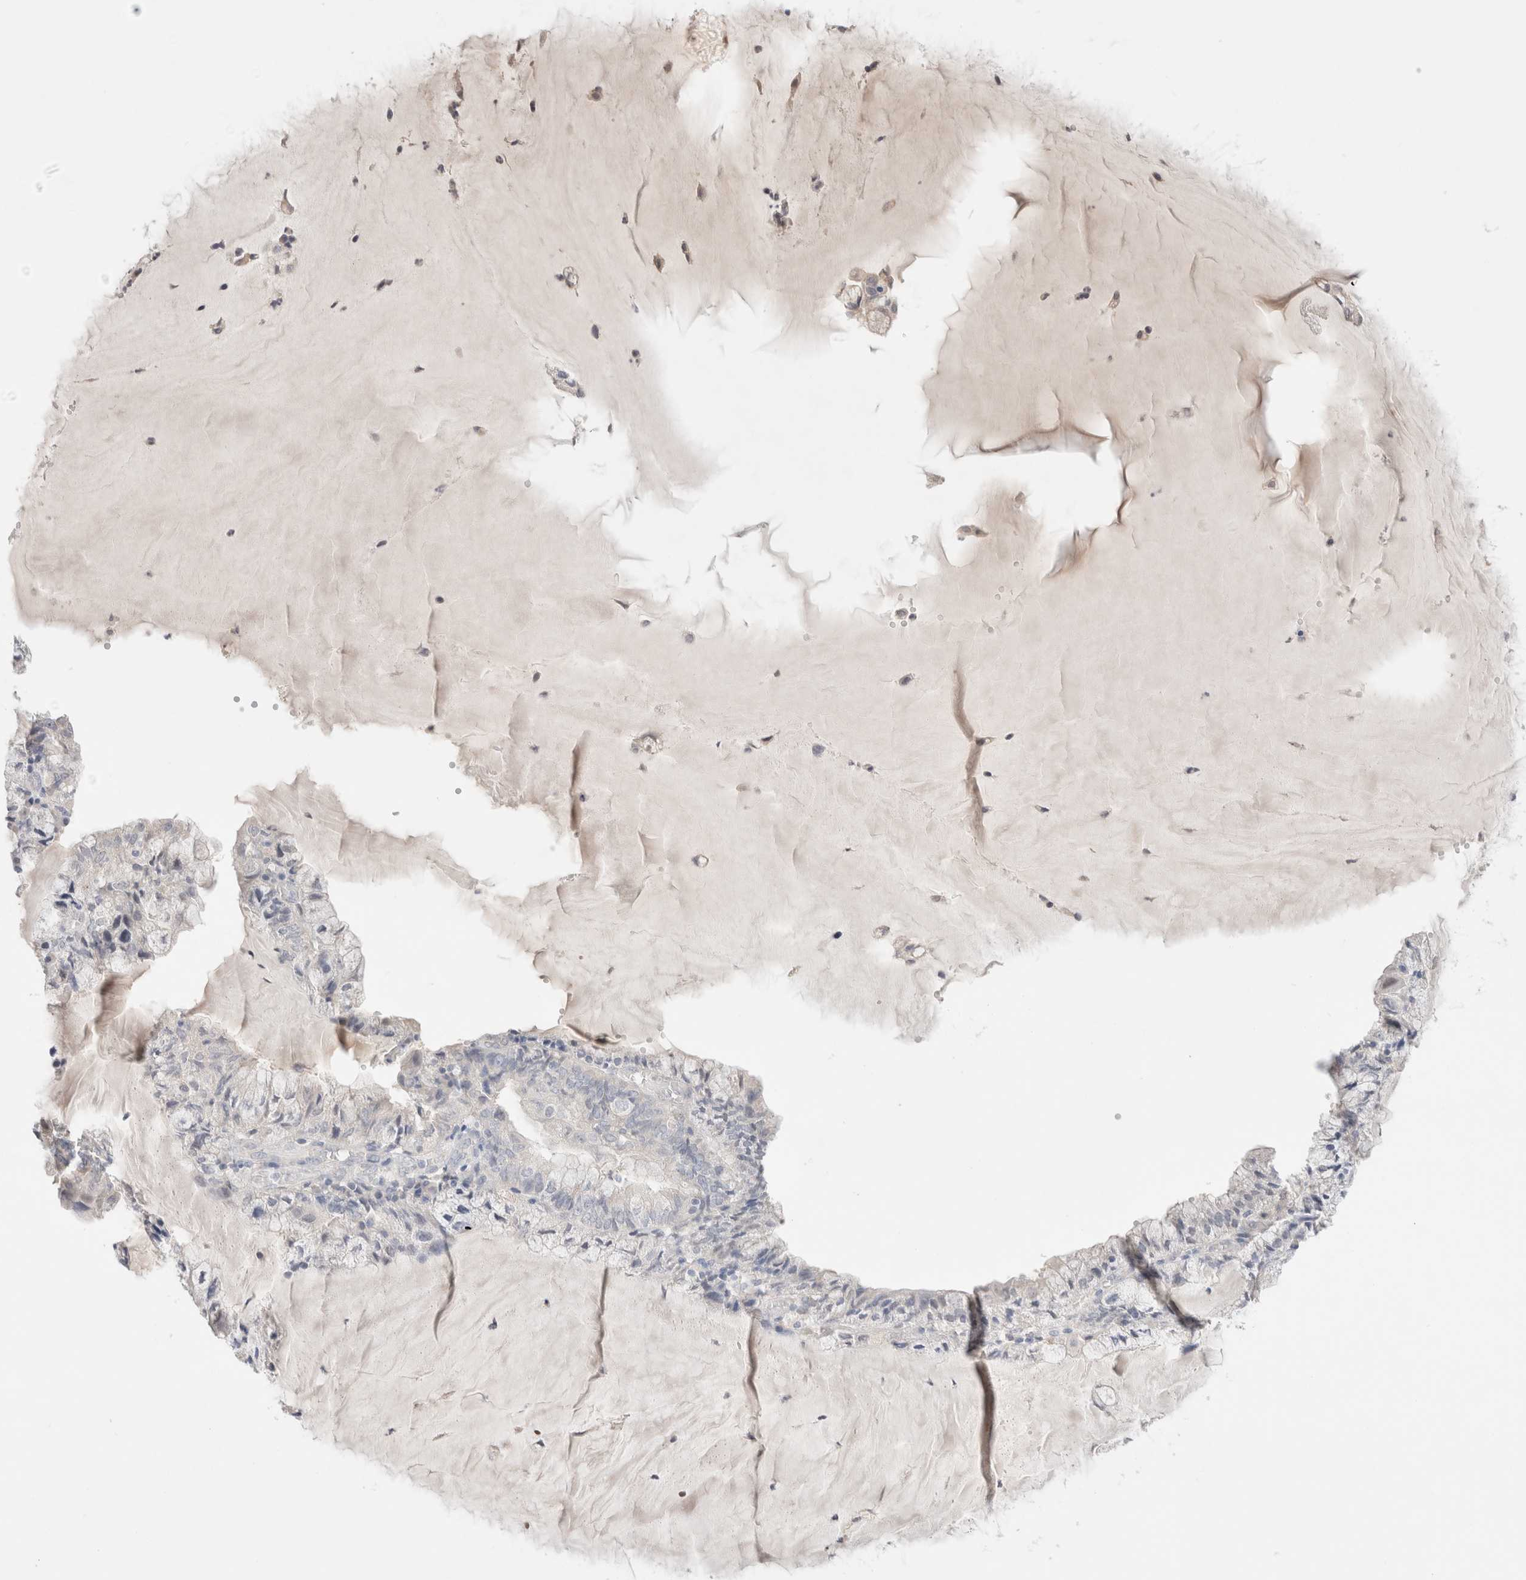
{"staining": {"intensity": "negative", "quantity": "none", "location": "none"}, "tissue": "endometrial cancer", "cell_type": "Tumor cells", "image_type": "cancer", "snomed": [{"axis": "morphology", "description": "Adenocarcinoma, NOS"}, {"axis": "topography", "description": "Endometrium"}], "caption": "Endometrial cancer stained for a protein using IHC reveals no staining tumor cells.", "gene": "SPATA20", "patient": {"sex": "female", "age": 81}}